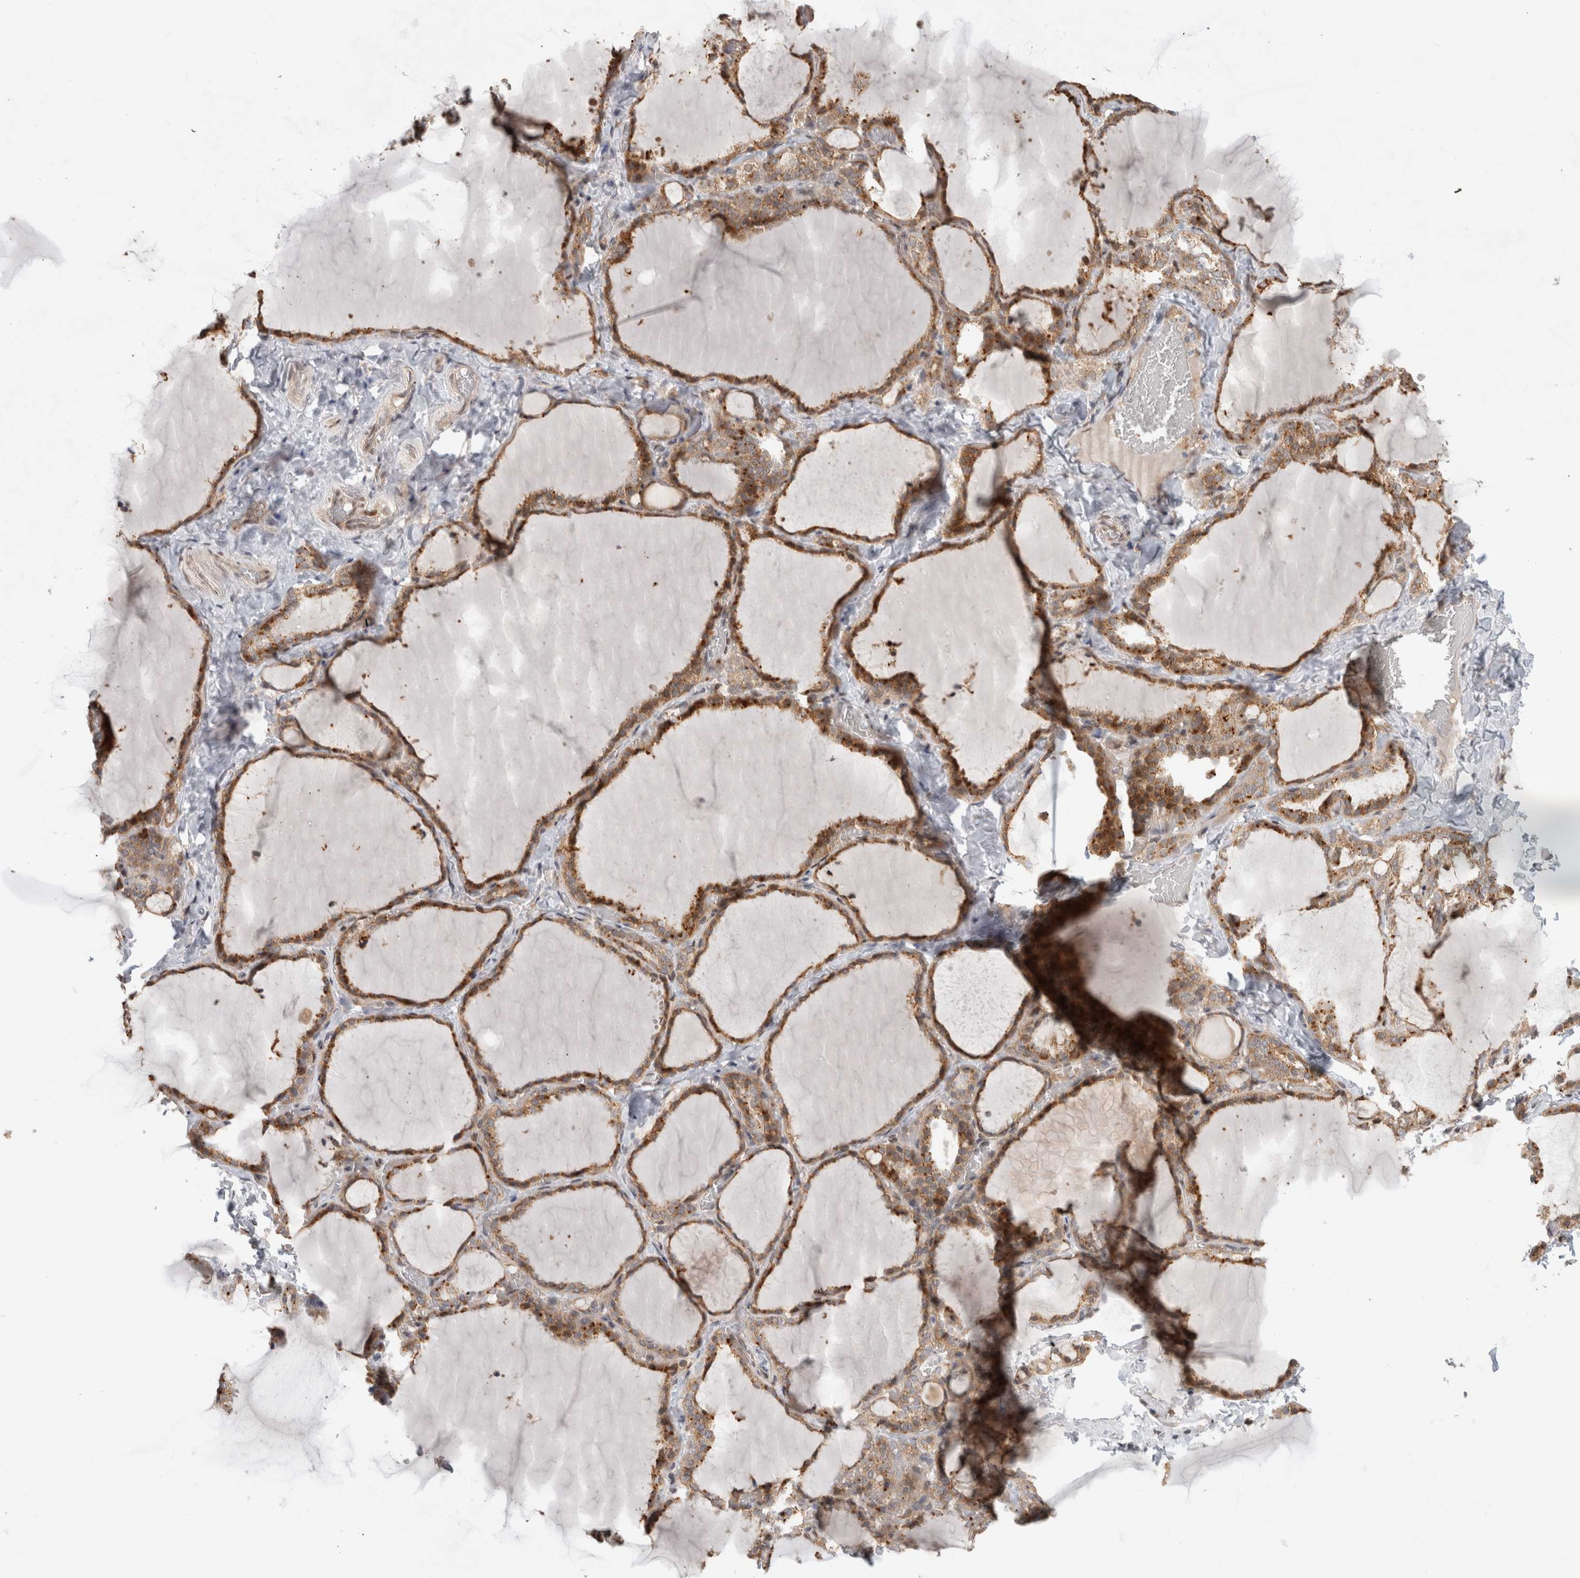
{"staining": {"intensity": "moderate", "quantity": ">75%", "location": "cytoplasmic/membranous"}, "tissue": "thyroid gland", "cell_type": "Glandular cells", "image_type": "normal", "snomed": [{"axis": "morphology", "description": "Normal tissue, NOS"}, {"axis": "topography", "description": "Thyroid gland"}], "caption": "Protein staining shows moderate cytoplasmic/membranous expression in about >75% of glandular cells in benign thyroid gland.", "gene": "NAB2", "patient": {"sex": "female", "age": 22}}